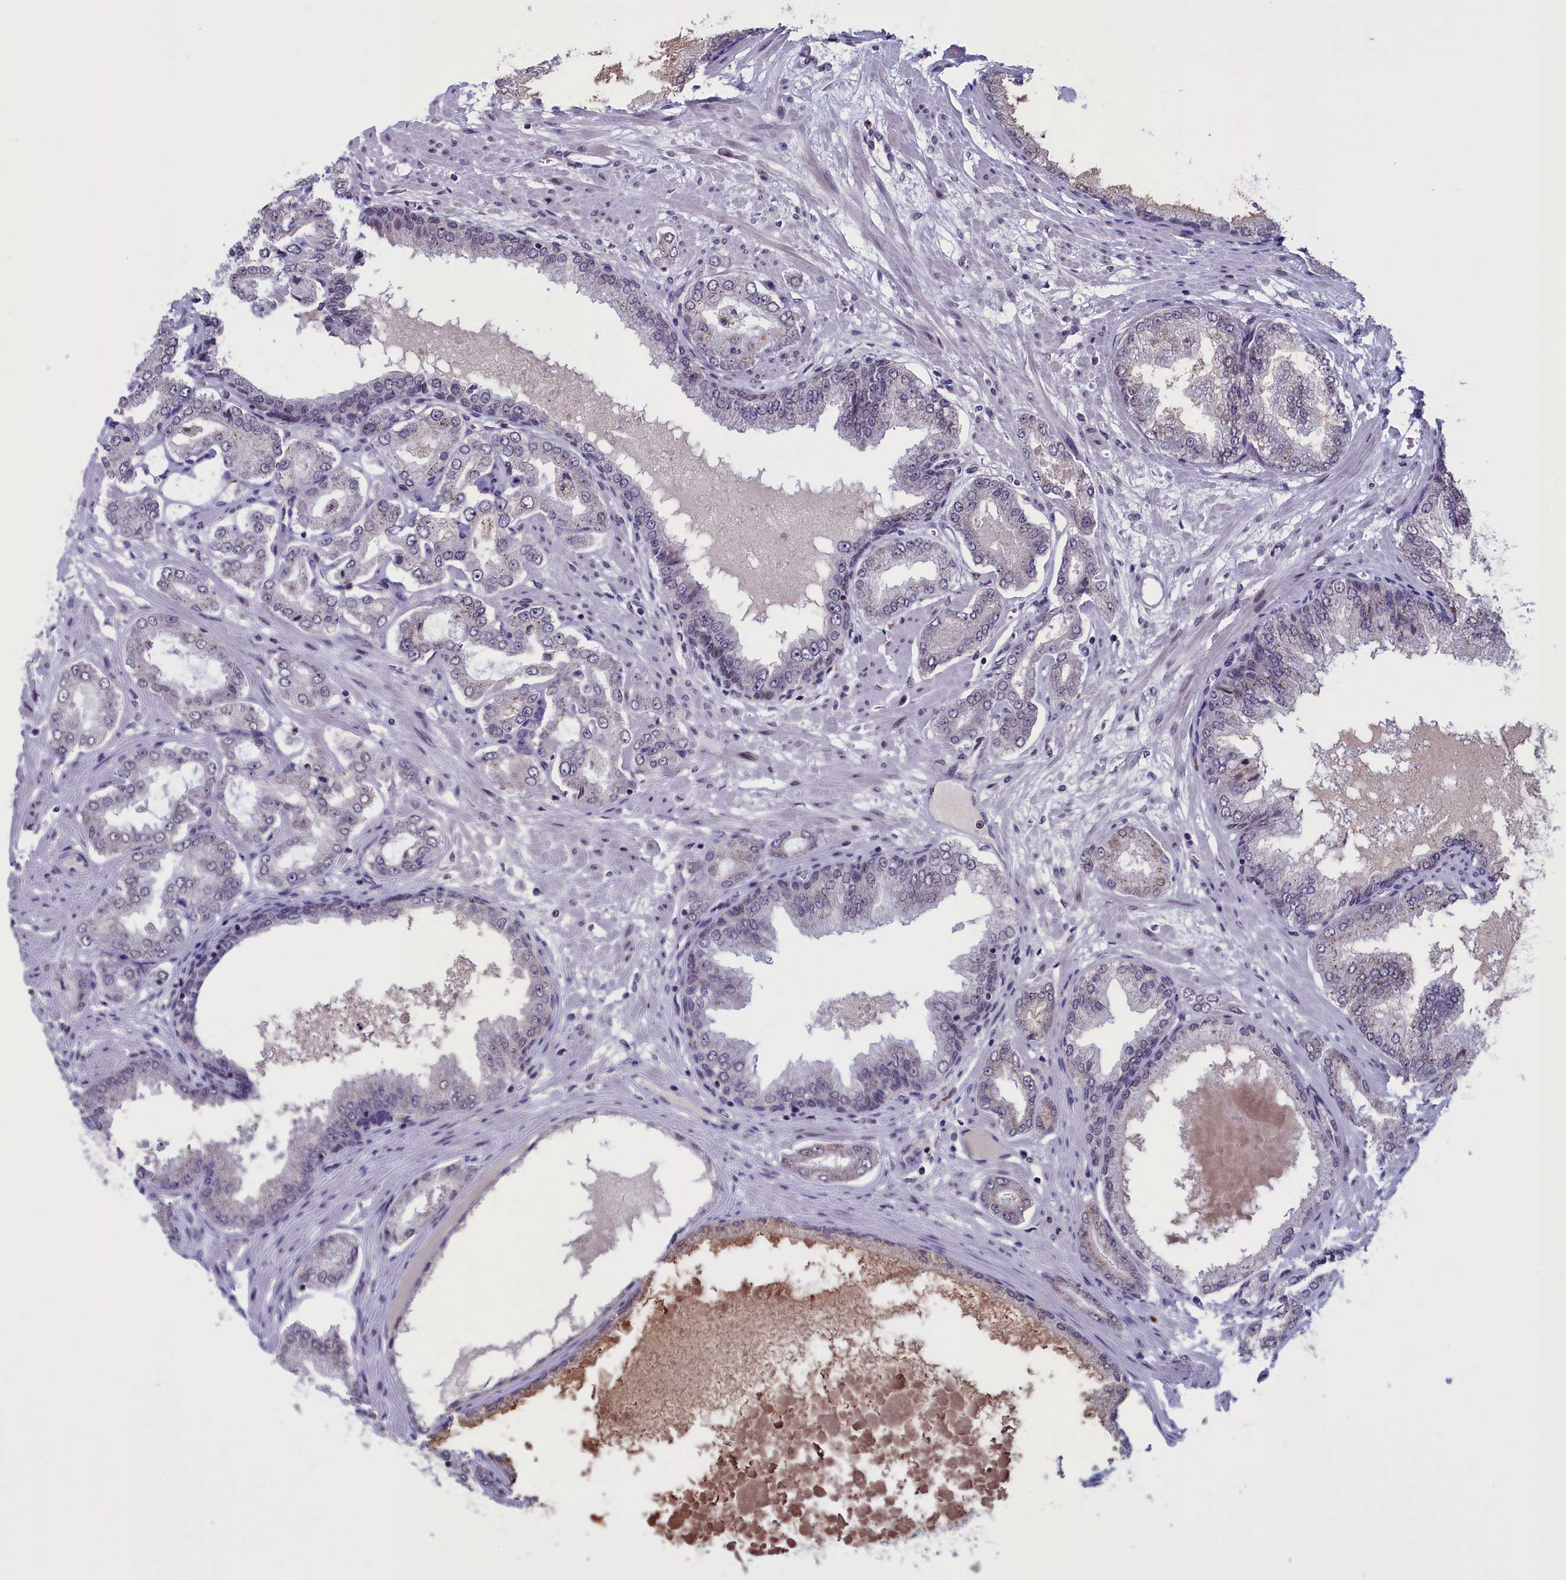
{"staining": {"intensity": "weak", "quantity": "25%-75%", "location": "cytoplasmic/membranous"}, "tissue": "prostate cancer", "cell_type": "Tumor cells", "image_type": "cancer", "snomed": [{"axis": "morphology", "description": "Adenocarcinoma, Low grade"}, {"axis": "topography", "description": "Prostate"}], "caption": "Immunohistochemical staining of prostate cancer (adenocarcinoma (low-grade)) exhibits low levels of weak cytoplasmic/membranous positivity in about 25%-75% of tumor cells. (Stains: DAB in brown, nuclei in blue, Microscopy: brightfield microscopy at high magnification).", "gene": "PARS2", "patient": {"sex": "male", "age": 63}}